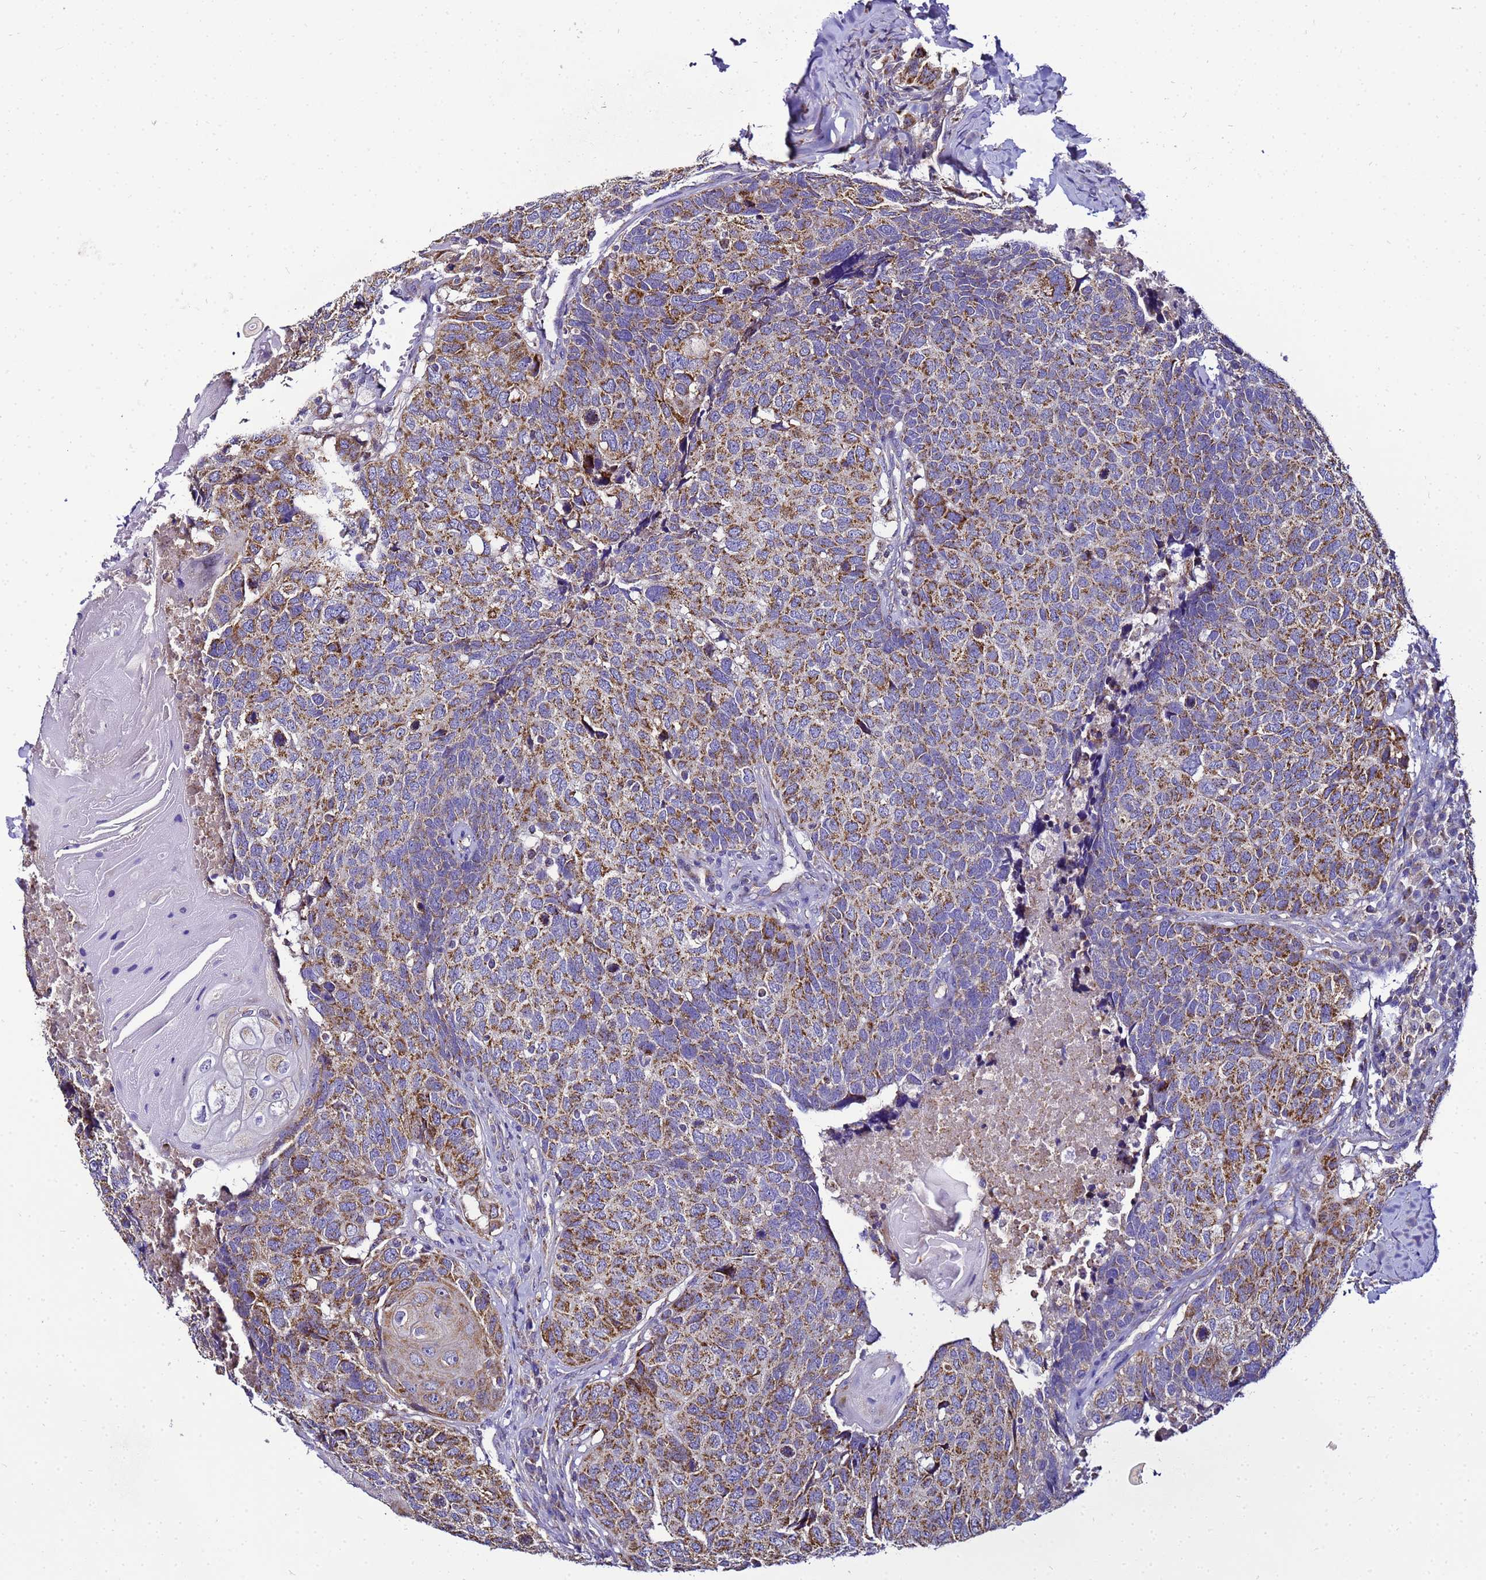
{"staining": {"intensity": "moderate", "quantity": ">75%", "location": "cytoplasmic/membranous"}, "tissue": "head and neck cancer", "cell_type": "Tumor cells", "image_type": "cancer", "snomed": [{"axis": "morphology", "description": "Squamous cell carcinoma, NOS"}, {"axis": "topography", "description": "Head-Neck"}], "caption": "An immunohistochemistry micrograph of tumor tissue is shown. Protein staining in brown shows moderate cytoplasmic/membranous positivity in head and neck squamous cell carcinoma within tumor cells.", "gene": "HIGD2A", "patient": {"sex": "male", "age": 66}}